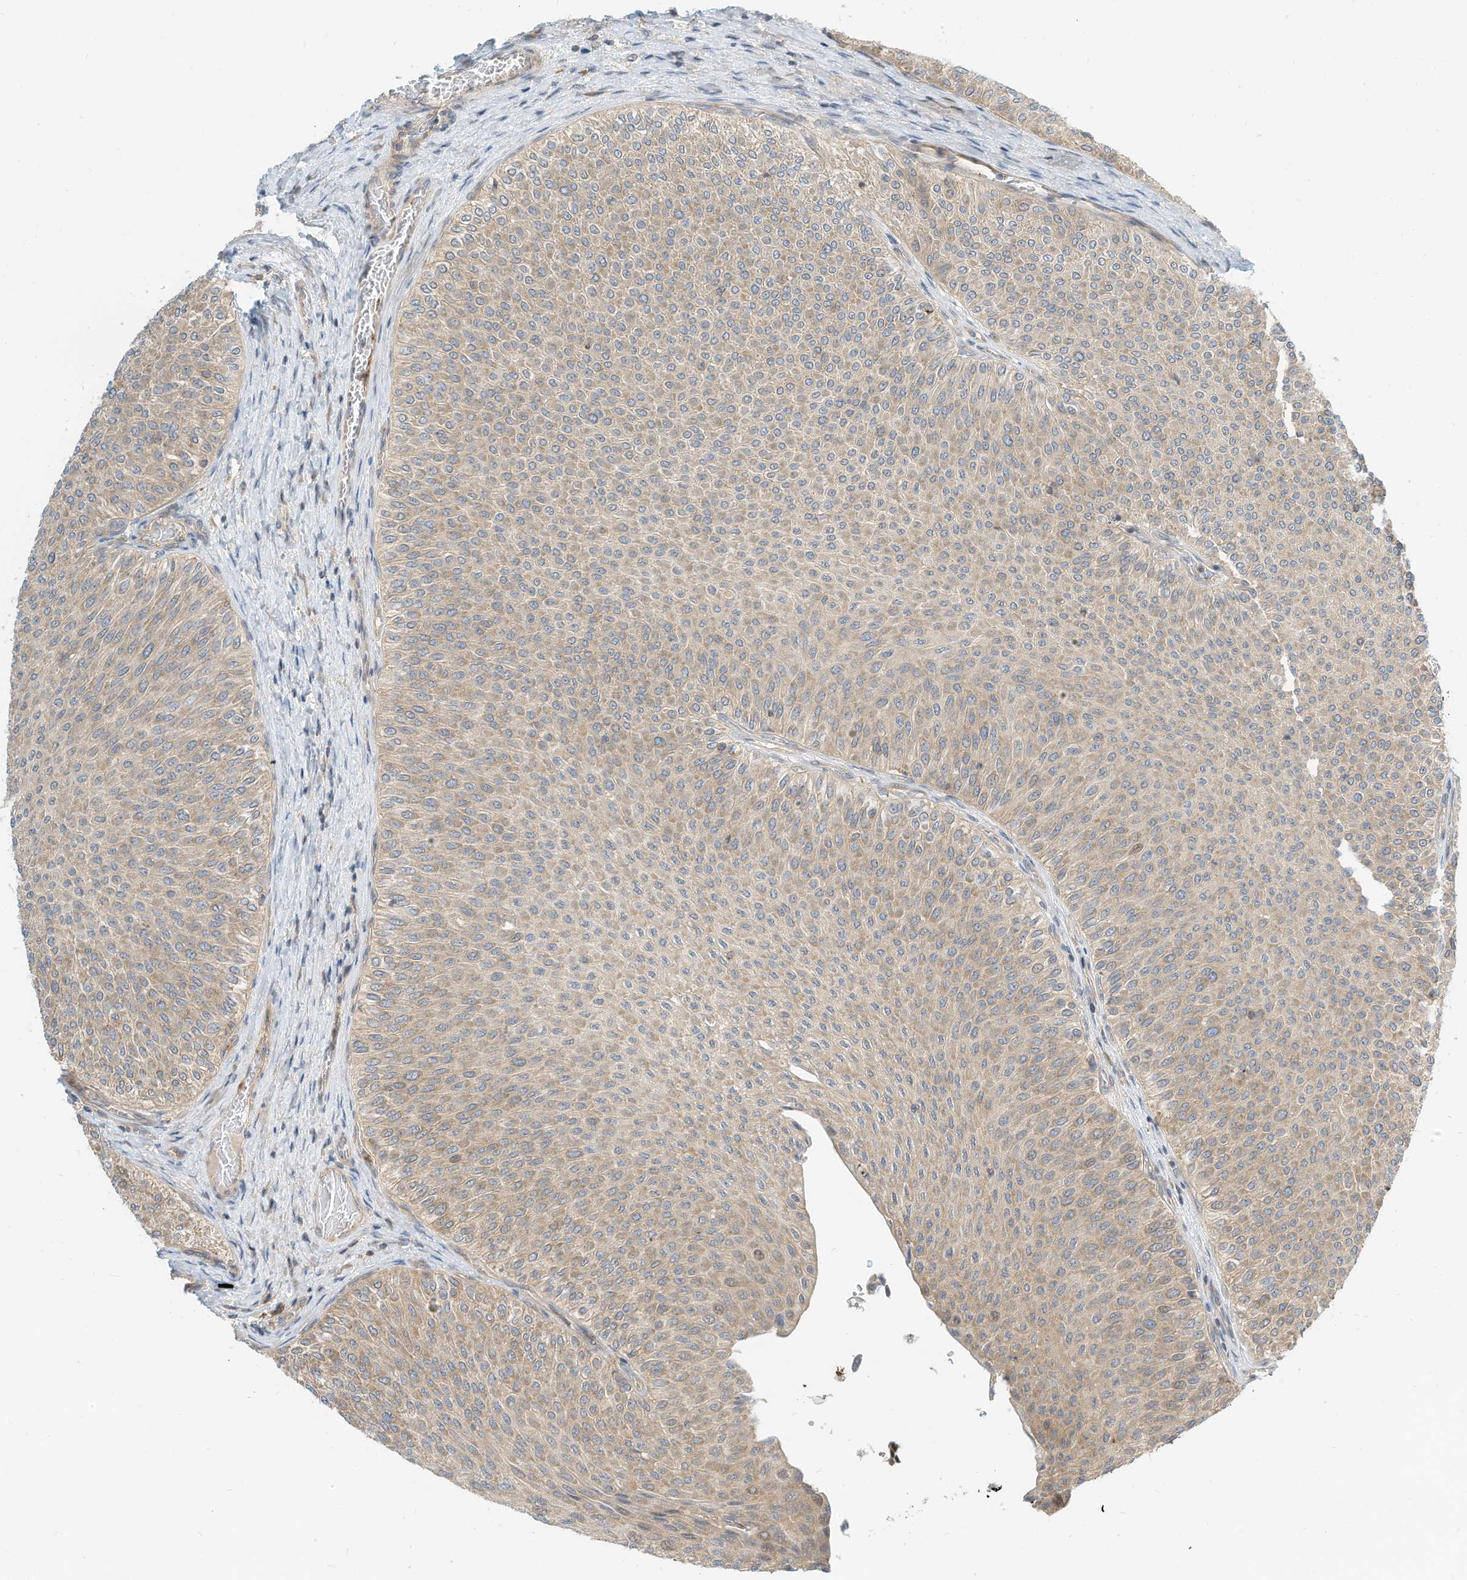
{"staining": {"intensity": "weak", "quantity": "25%-75%", "location": "cytoplasmic/membranous"}, "tissue": "urothelial cancer", "cell_type": "Tumor cells", "image_type": "cancer", "snomed": [{"axis": "morphology", "description": "Urothelial carcinoma, Low grade"}, {"axis": "topography", "description": "Urinary bladder"}], "caption": "IHC staining of urothelial cancer, which displays low levels of weak cytoplasmic/membranous expression in about 25%-75% of tumor cells indicating weak cytoplasmic/membranous protein staining. The staining was performed using DAB (brown) for protein detection and nuclei were counterstained in hematoxylin (blue).", "gene": "OFD1", "patient": {"sex": "male", "age": 78}}